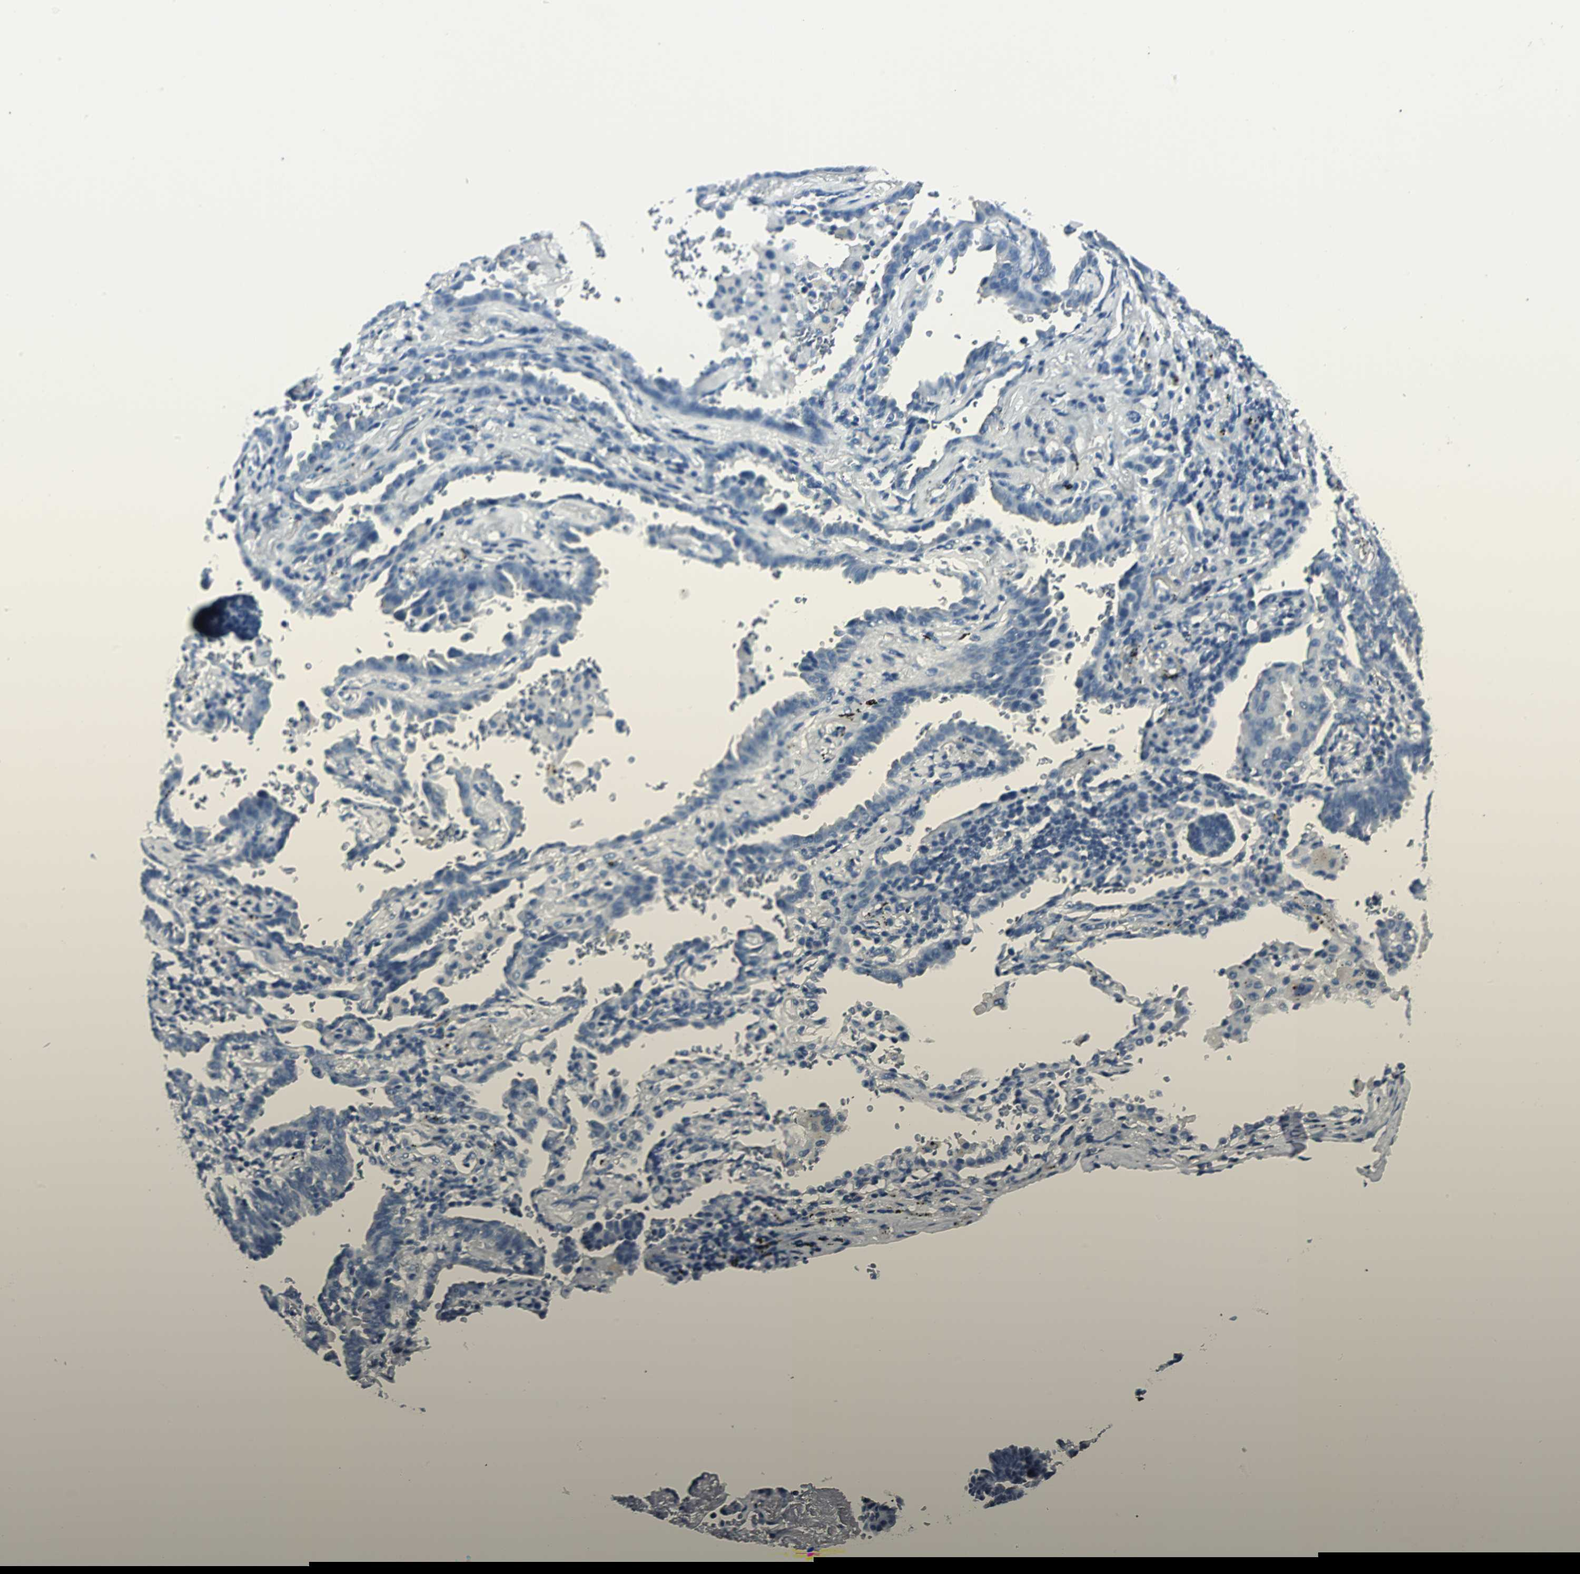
{"staining": {"intensity": "negative", "quantity": "none", "location": "none"}, "tissue": "lung cancer", "cell_type": "Tumor cells", "image_type": "cancer", "snomed": [{"axis": "morphology", "description": "Adenocarcinoma, NOS"}, {"axis": "topography", "description": "Lung"}], "caption": "An immunohistochemistry micrograph of adenocarcinoma (lung) is shown. There is no staining in tumor cells of adenocarcinoma (lung).", "gene": "RIPOR1", "patient": {"sex": "female", "age": 64}}